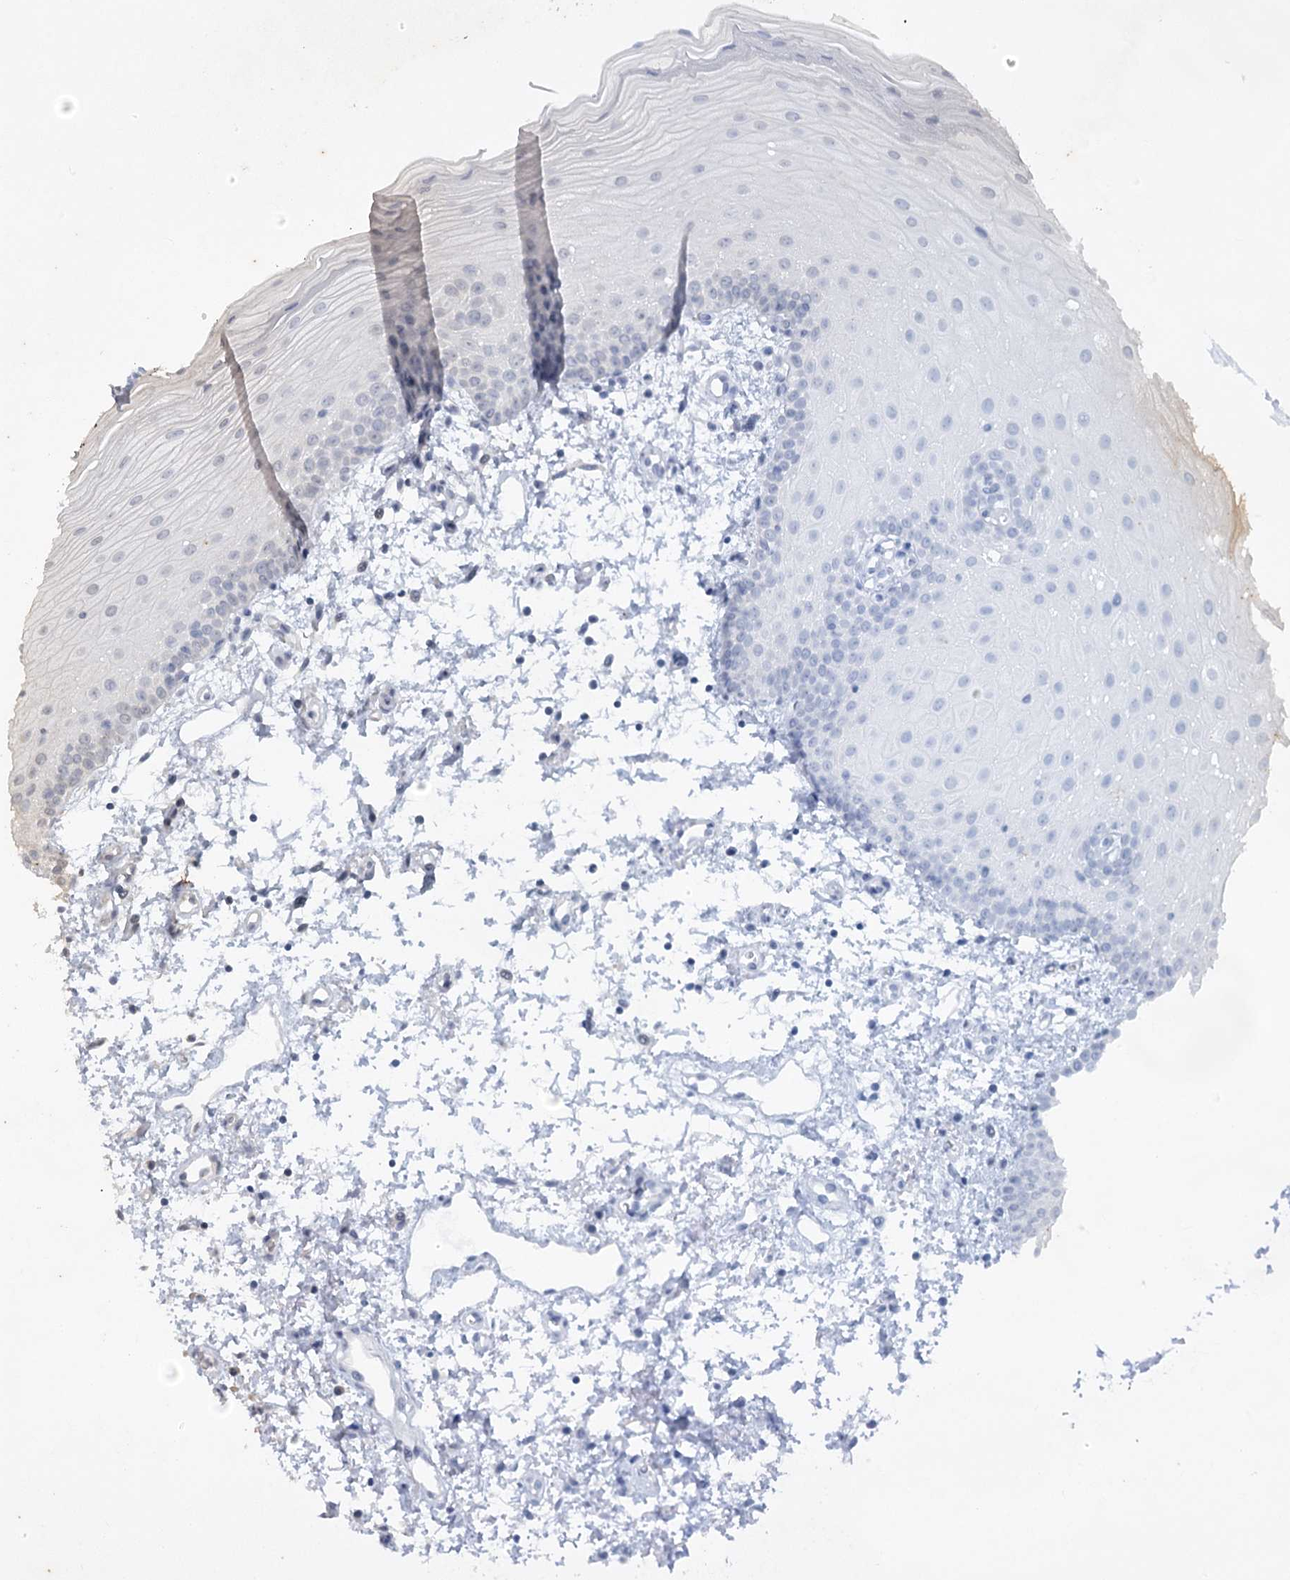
{"staining": {"intensity": "negative", "quantity": "none", "location": "none"}, "tissue": "oral mucosa", "cell_type": "Squamous epithelial cells", "image_type": "normal", "snomed": [{"axis": "morphology", "description": "Normal tissue, NOS"}, {"axis": "morphology", "description": "Squamous cell carcinoma, NOS"}, {"axis": "topography", "description": "Oral tissue"}, {"axis": "topography", "description": "Head-Neck"}], "caption": "Immunohistochemical staining of normal human oral mucosa exhibits no significant positivity in squamous epithelial cells. (DAB (3,3'-diaminobenzidine) immunohistochemistry visualized using brightfield microscopy, high magnification).", "gene": "PLA2G12A", "patient": {"sex": "male", "age": 68}}